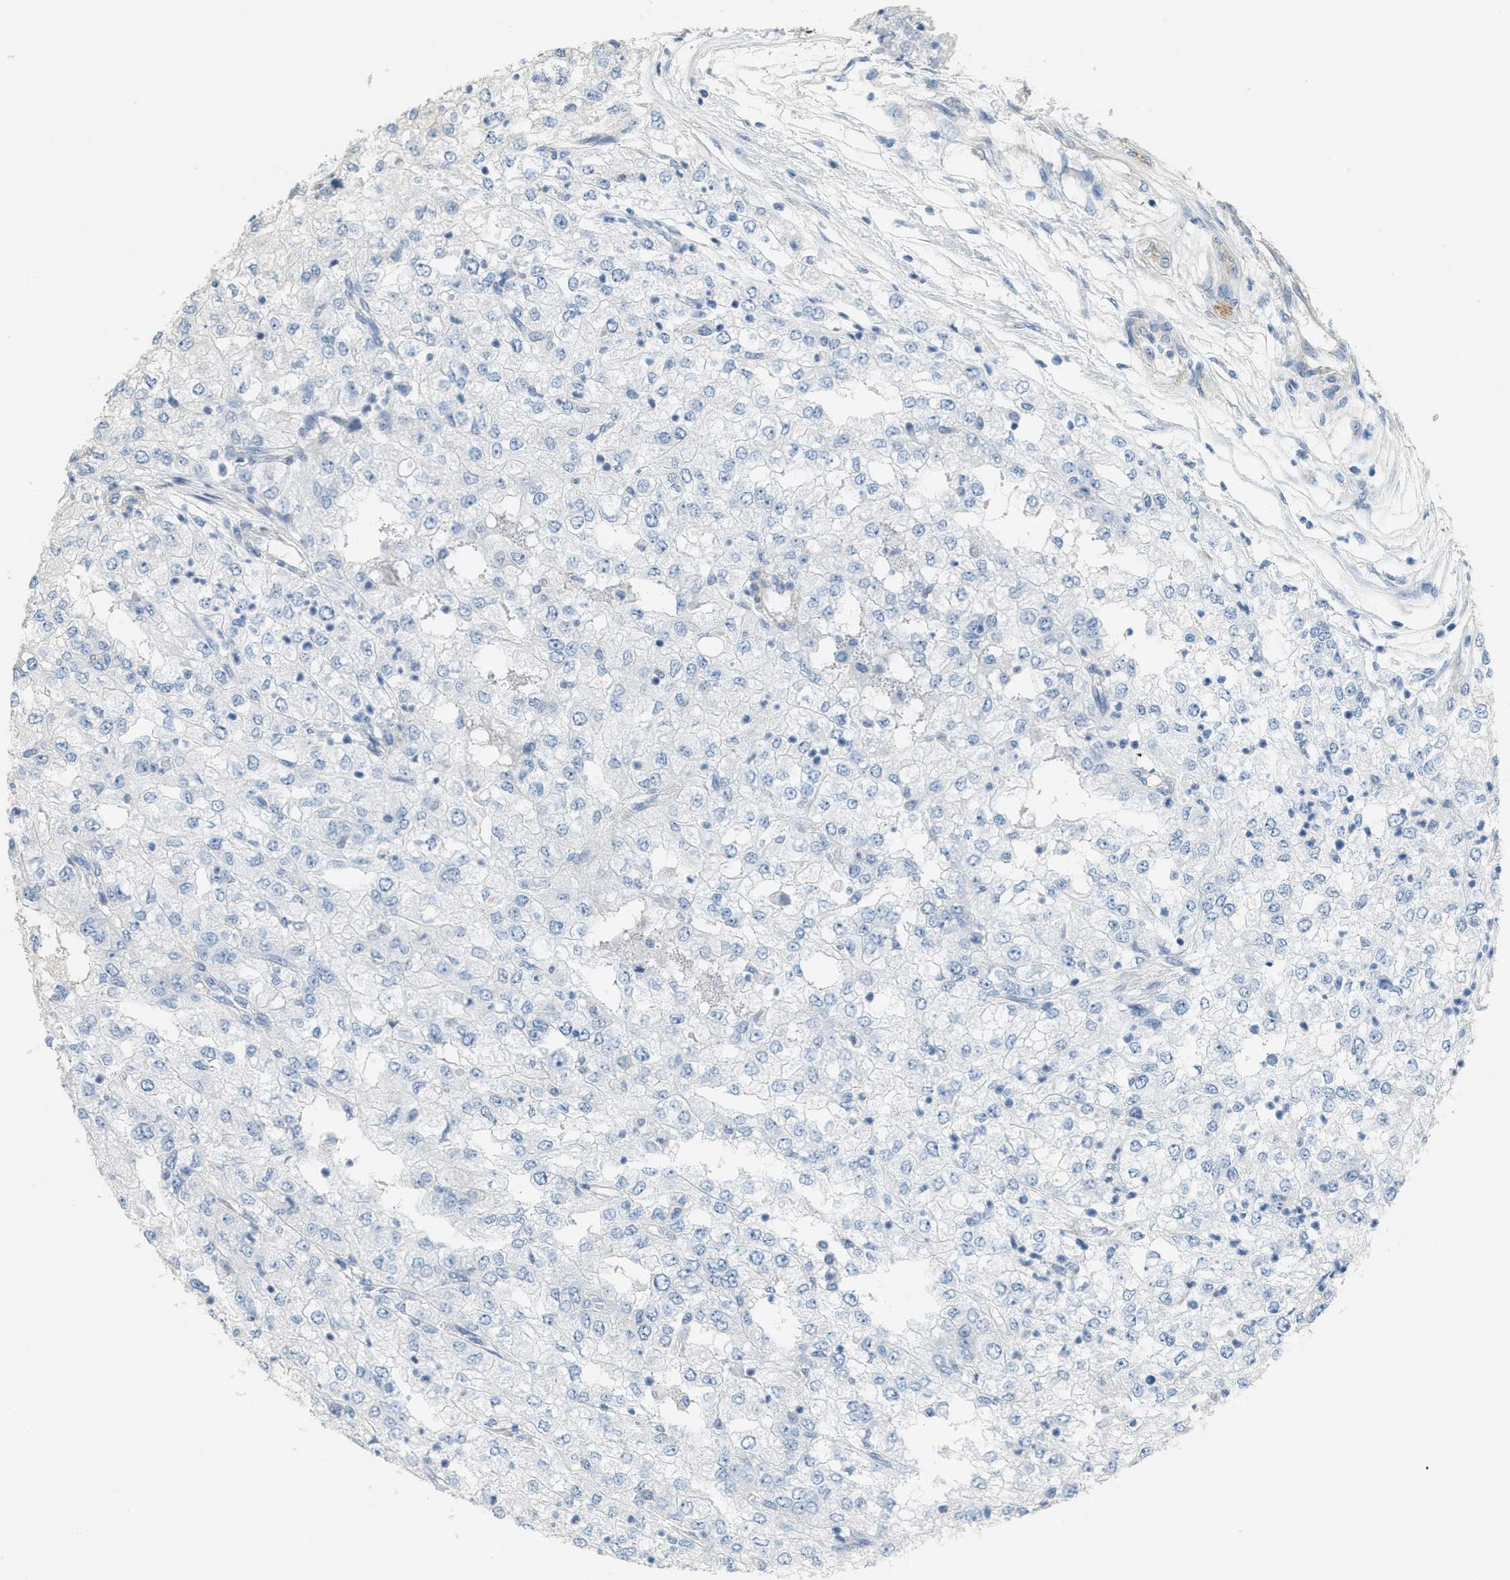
{"staining": {"intensity": "weak", "quantity": "<25%", "location": "cytoplasmic/membranous"}, "tissue": "renal cancer", "cell_type": "Tumor cells", "image_type": "cancer", "snomed": [{"axis": "morphology", "description": "Adenocarcinoma, NOS"}, {"axis": "topography", "description": "Kidney"}], "caption": "IHC of renal cancer demonstrates no staining in tumor cells.", "gene": "ADCY5", "patient": {"sex": "female", "age": 54}}